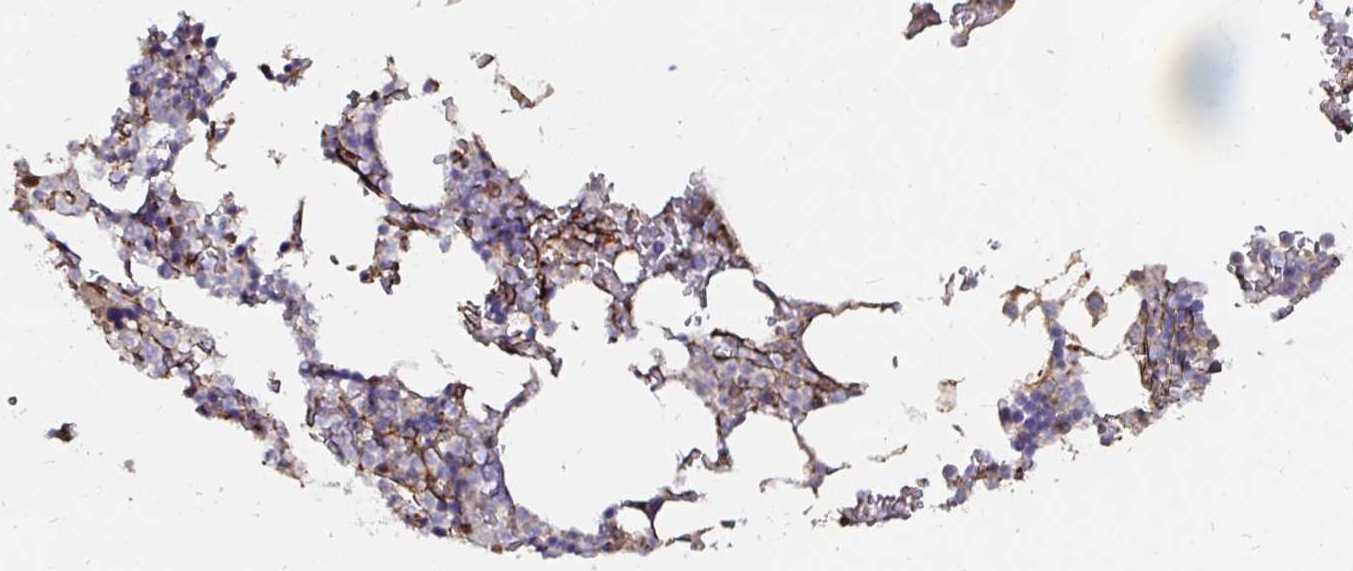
{"staining": {"intensity": "negative", "quantity": "none", "location": "none"}, "tissue": "bone marrow", "cell_type": "Hematopoietic cells", "image_type": "normal", "snomed": [{"axis": "morphology", "description": "Normal tissue, NOS"}, {"axis": "topography", "description": "Bone marrow"}], "caption": "The micrograph reveals no staining of hematopoietic cells in unremarkable bone marrow. (DAB immunohistochemistry with hematoxylin counter stain).", "gene": "GJA4", "patient": {"sex": "female", "age": 42}}